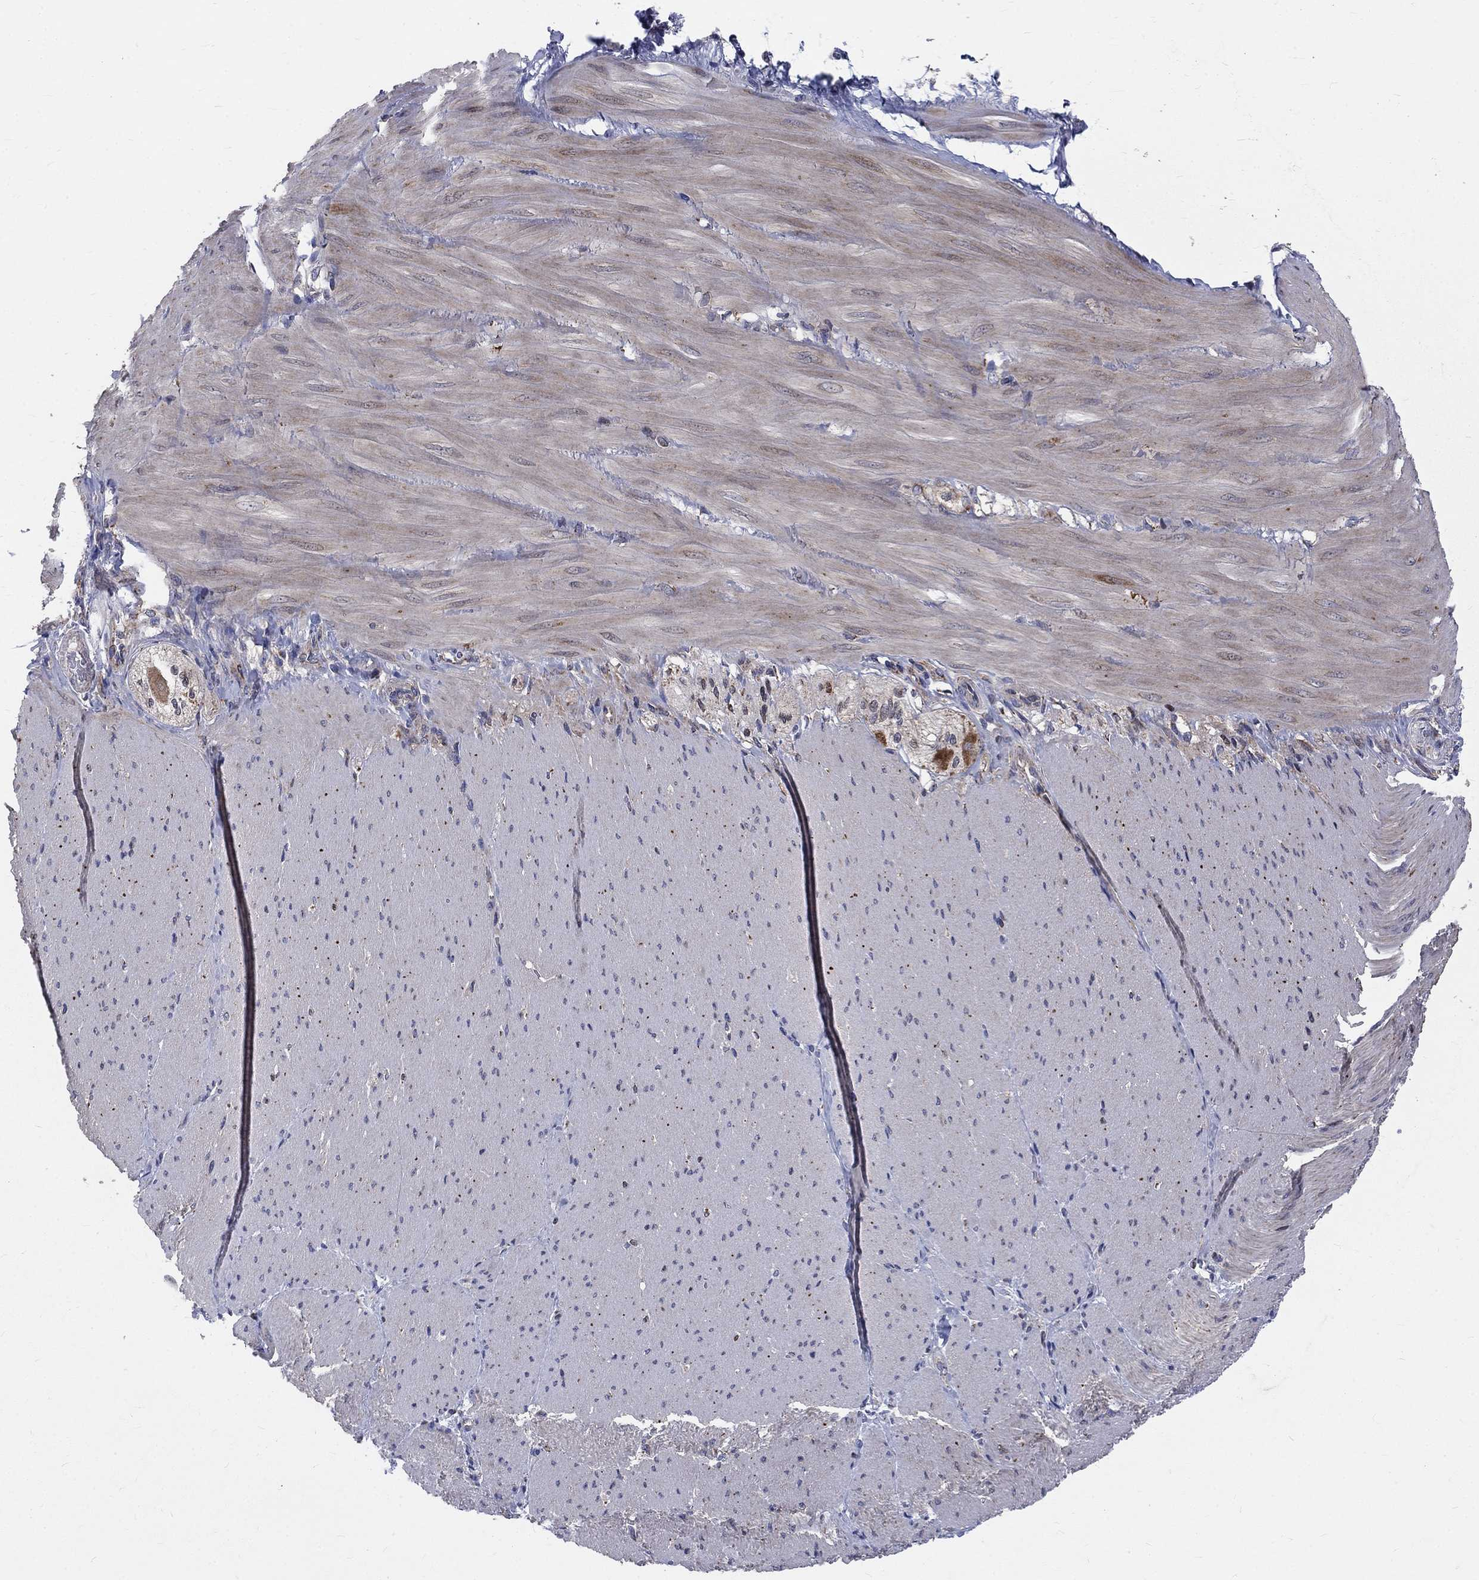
{"staining": {"intensity": "negative", "quantity": "none", "location": "none"}, "tissue": "soft tissue", "cell_type": "Fibroblasts", "image_type": "normal", "snomed": [{"axis": "morphology", "description": "Normal tissue, NOS"}, {"axis": "topography", "description": "Smooth muscle"}, {"axis": "topography", "description": "Duodenum"}, {"axis": "topography", "description": "Peripheral nerve tissue"}], "caption": "Immunohistochemistry of normal soft tissue displays no expression in fibroblasts.", "gene": "NME7", "patient": {"sex": "female", "age": 61}}